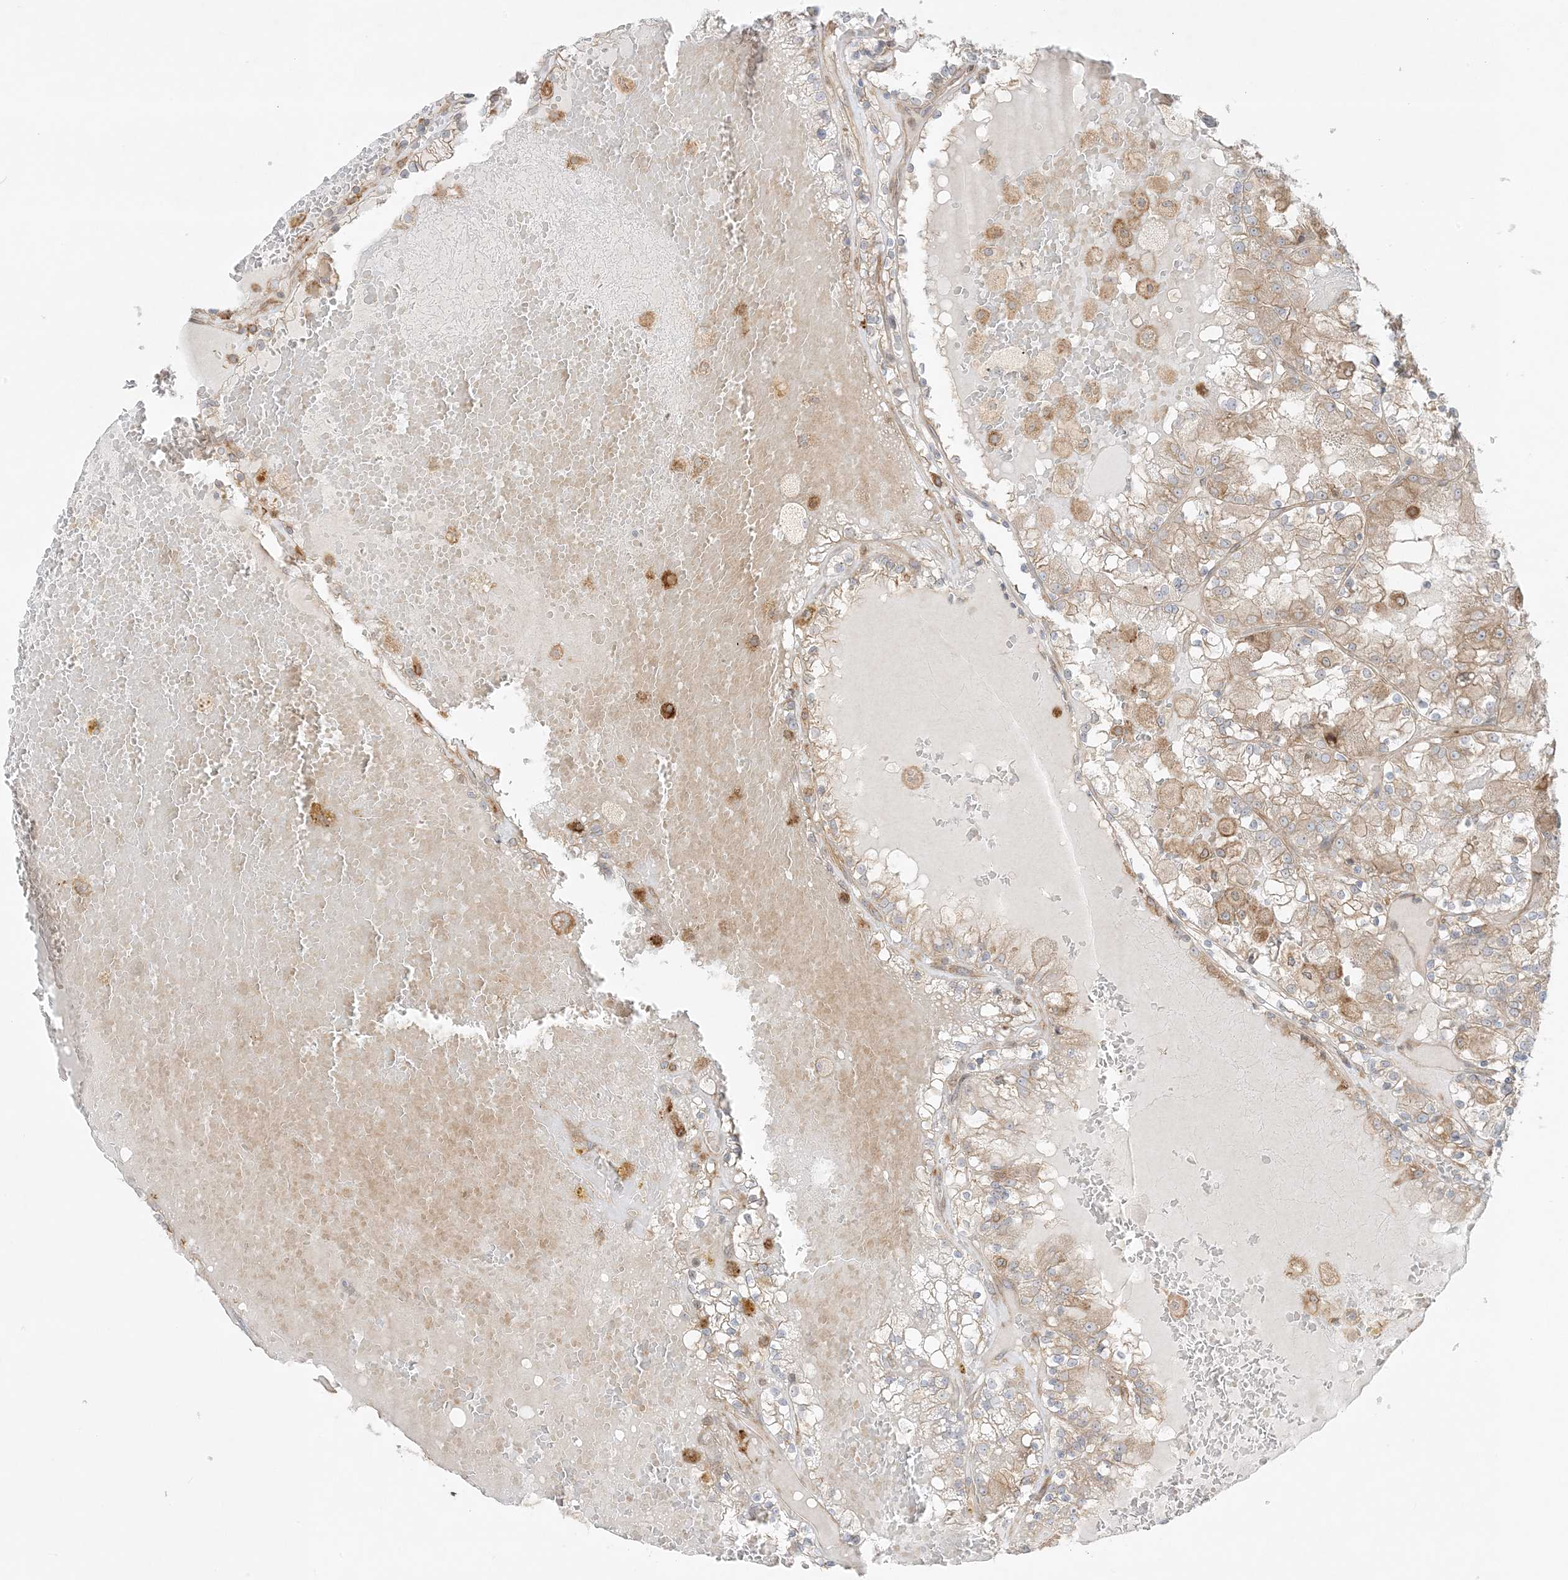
{"staining": {"intensity": "weak", "quantity": "25%-75%", "location": "cytoplasmic/membranous"}, "tissue": "renal cancer", "cell_type": "Tumor cells", "image_type": "cancer", "snomed": [{"axis": "morphology", "description": "Adenocarcinoma, NOS"}, {"axis": "topography", "description": "Kidney"}], "caption": "The photomicrograph exhibits immunohistochemical staining of adenocarcinoma (renal). There is weak cytoplasmic/membranous positivity is appreciated in about 25%-75% of tumor cells. The protein of interest is shown in brown color, while the nuclei are stained blue.", "gene": "SCARF2", "patient": {"sex": "female", "age": 56}}